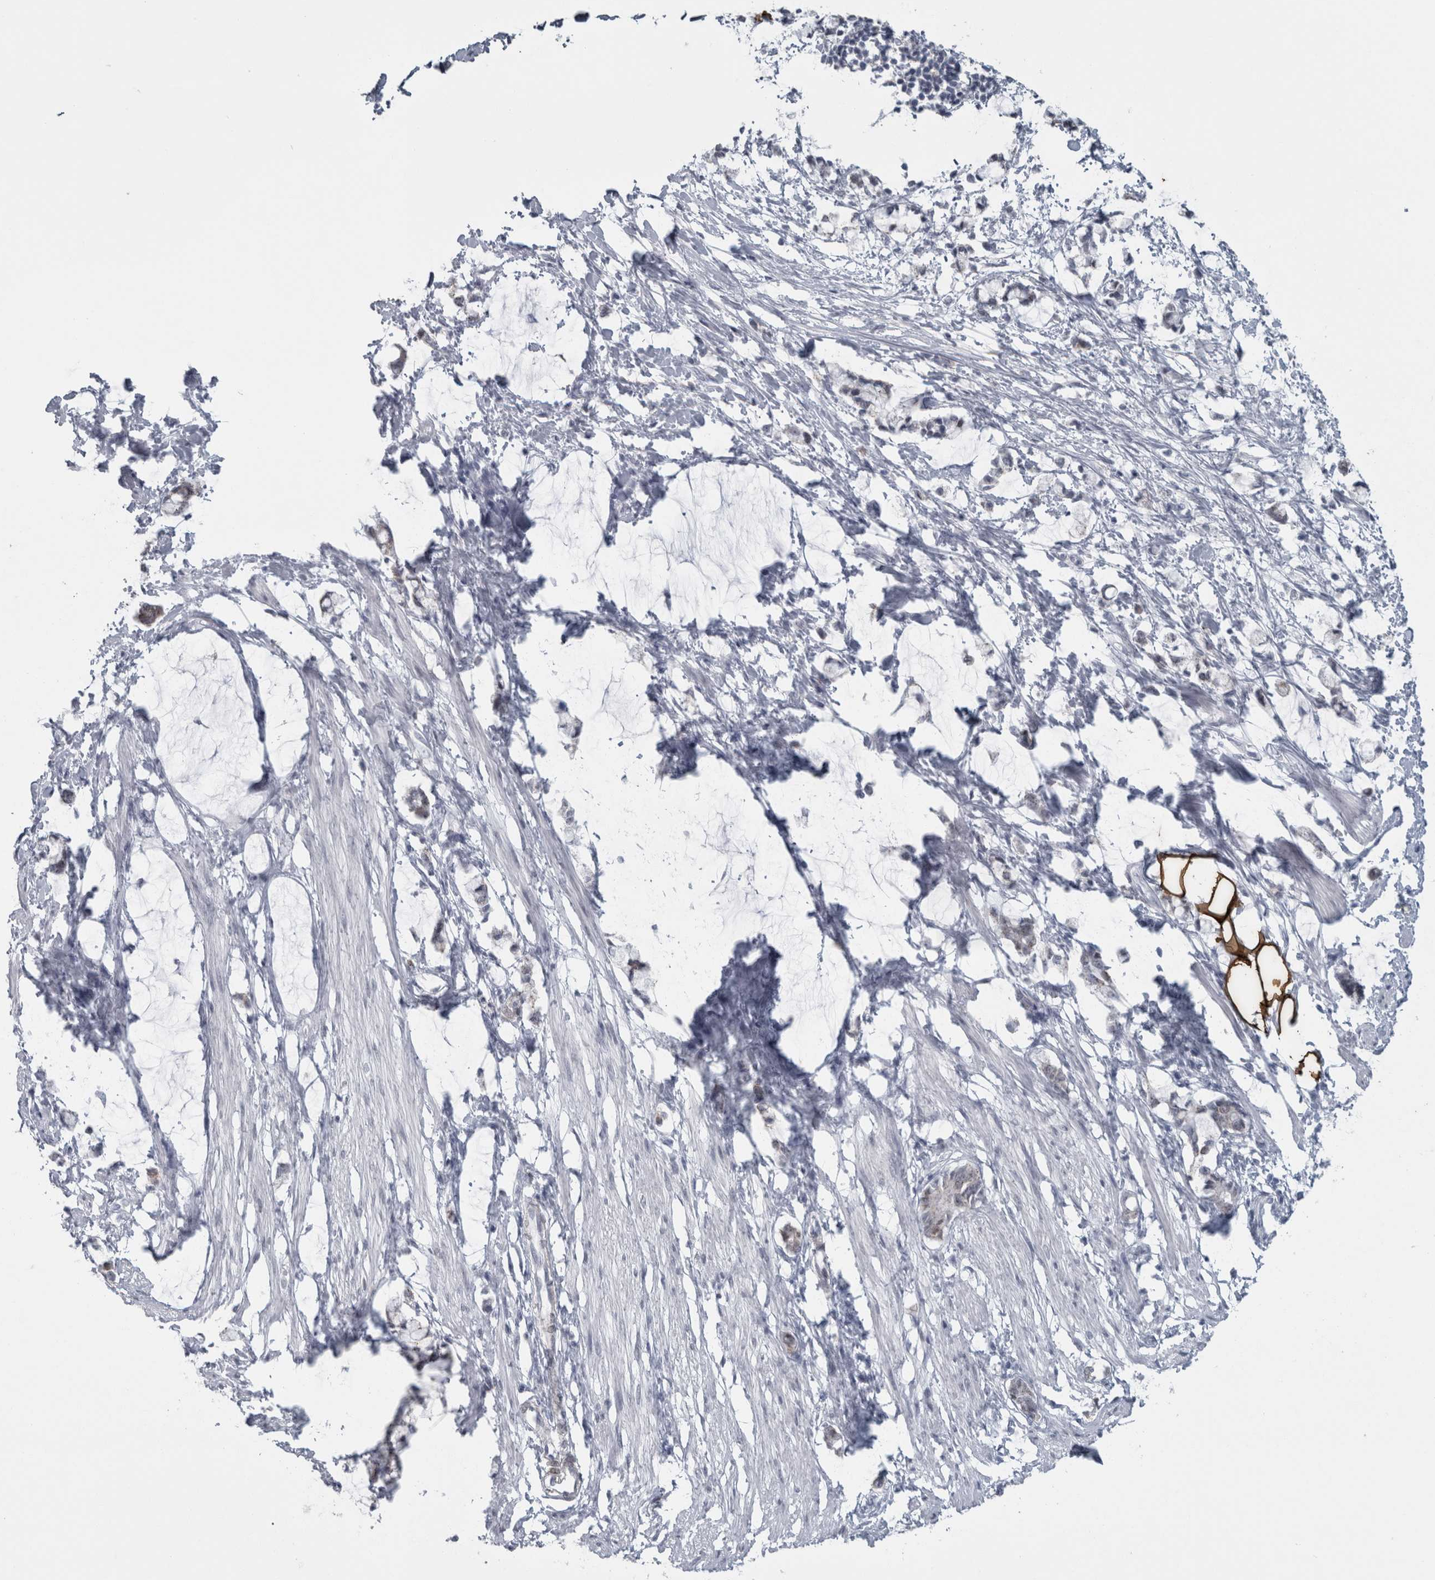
{"staining": {"intensity": "negative", "quantity": "none", "location": "none"}, "tissue": "smooth muscle", "cell_type": "Smooth muscle cells", "image_type": "normal", "snomed": [{"axis": "morphology", "description": "Normal tissue, NOS"}, {"axis": "morphology", "description": "Adenocarcinoma, NOS"}, {"axis": "topography", "description": "Smooth muscle"}, {"axis": "topography", "description": "Colon"}], "caption": "This is an immunohistochemistry photomicrograph of unremarkable smooth muscle. There is no positivity in smooth muscle cells.", "gene": "PLIN1", "patient": {"sex": "male", "age": 14}}